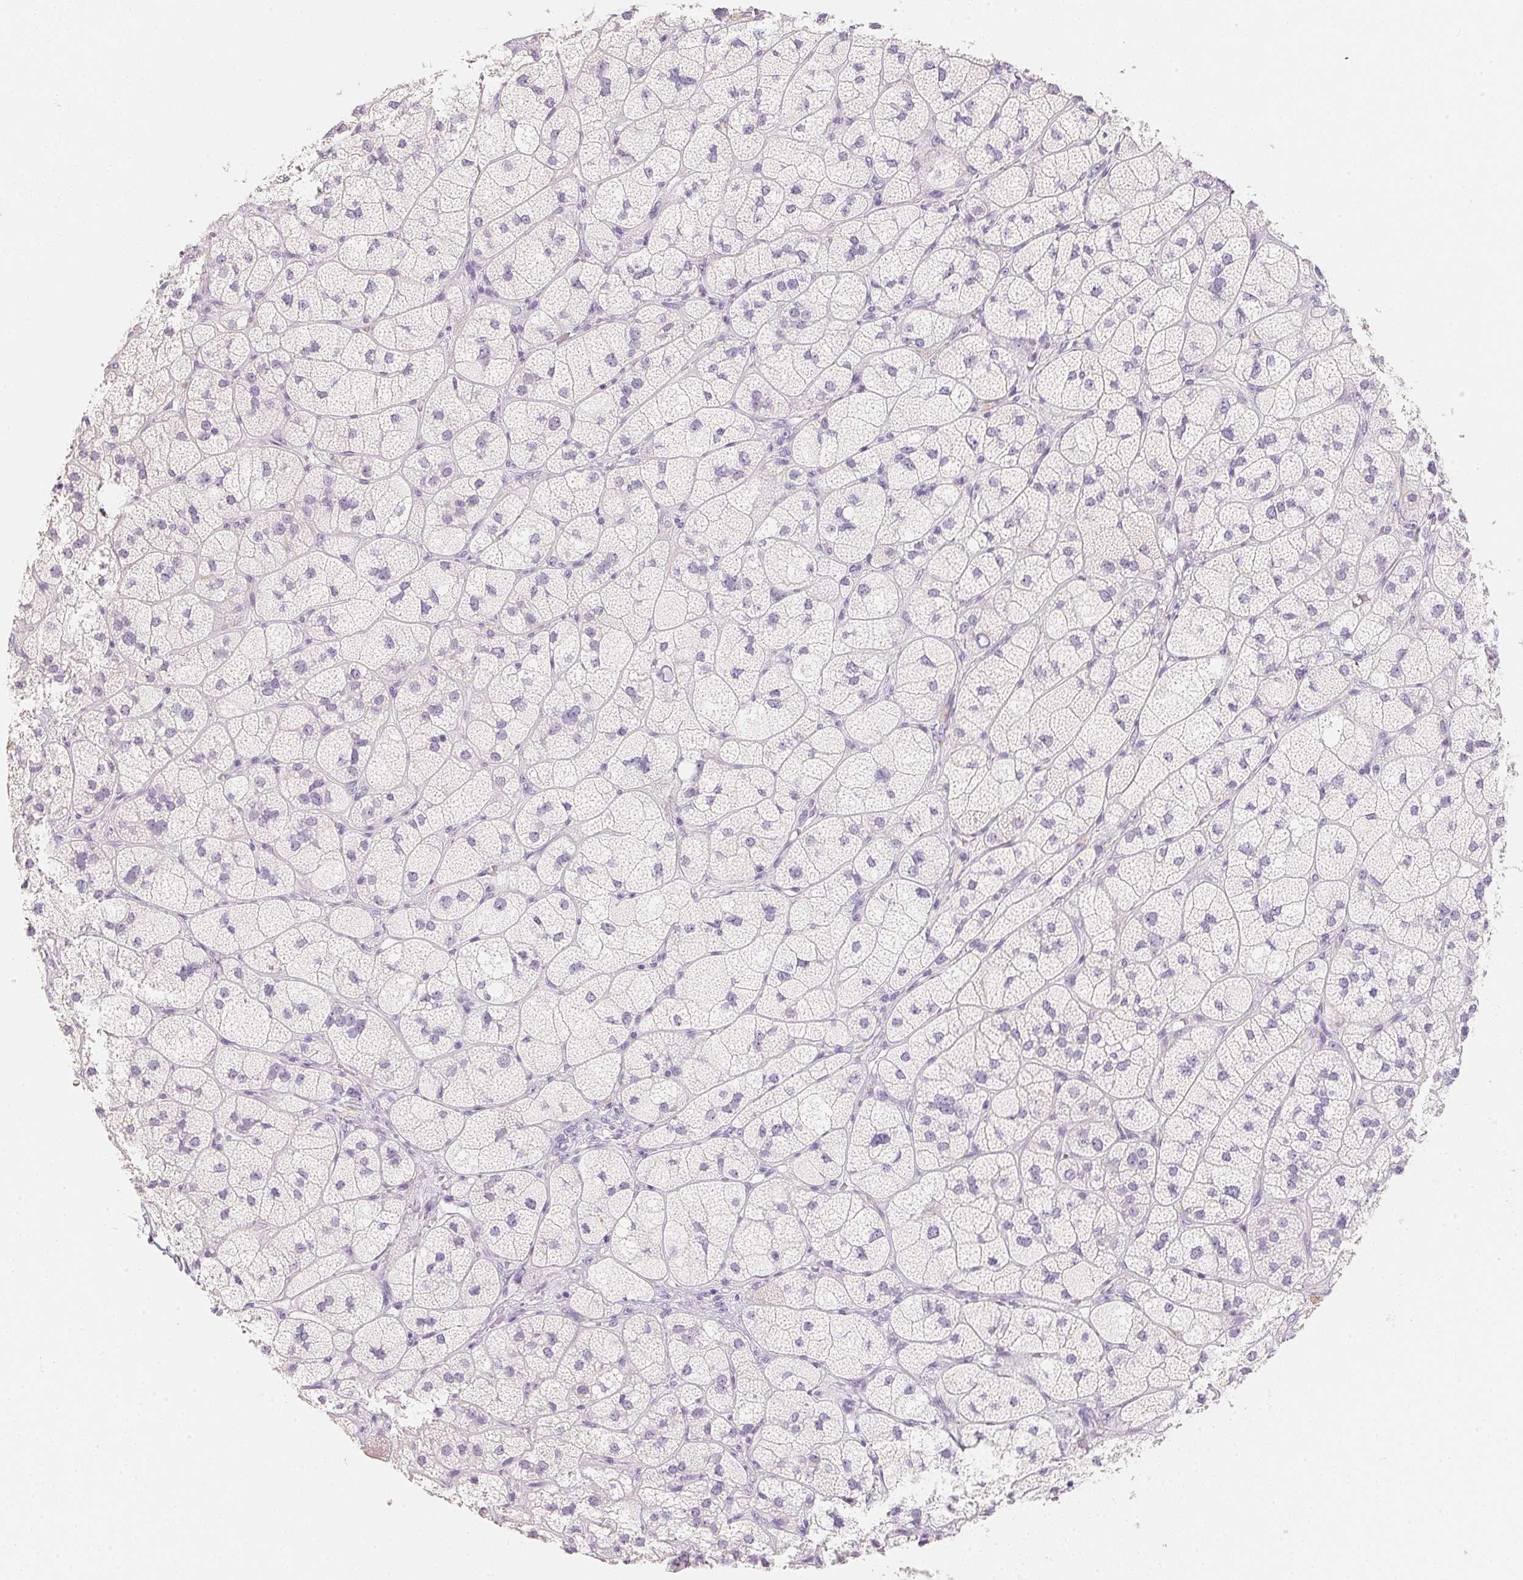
{"staining": {"intensity": "weak", "quantity": "<25%", "location": "cytoplasmic/membranous"}, "tissue": "adrenal gland", "cell_type": "Glandular cells", "image_type": "normal", "snomed": [{"axis": "morphology", "description": "Normal tissue, NOS"}, {"axis": "topography", "description": "Adrenal gland"}], "caption": "Immunohistochemistry photomicrograph of normal adrenal gland stained for a protein (brown), which exhibits no expression in glandular cells.", "gene": "ACP3", "patient": {"sex": "female", "age": 60}}